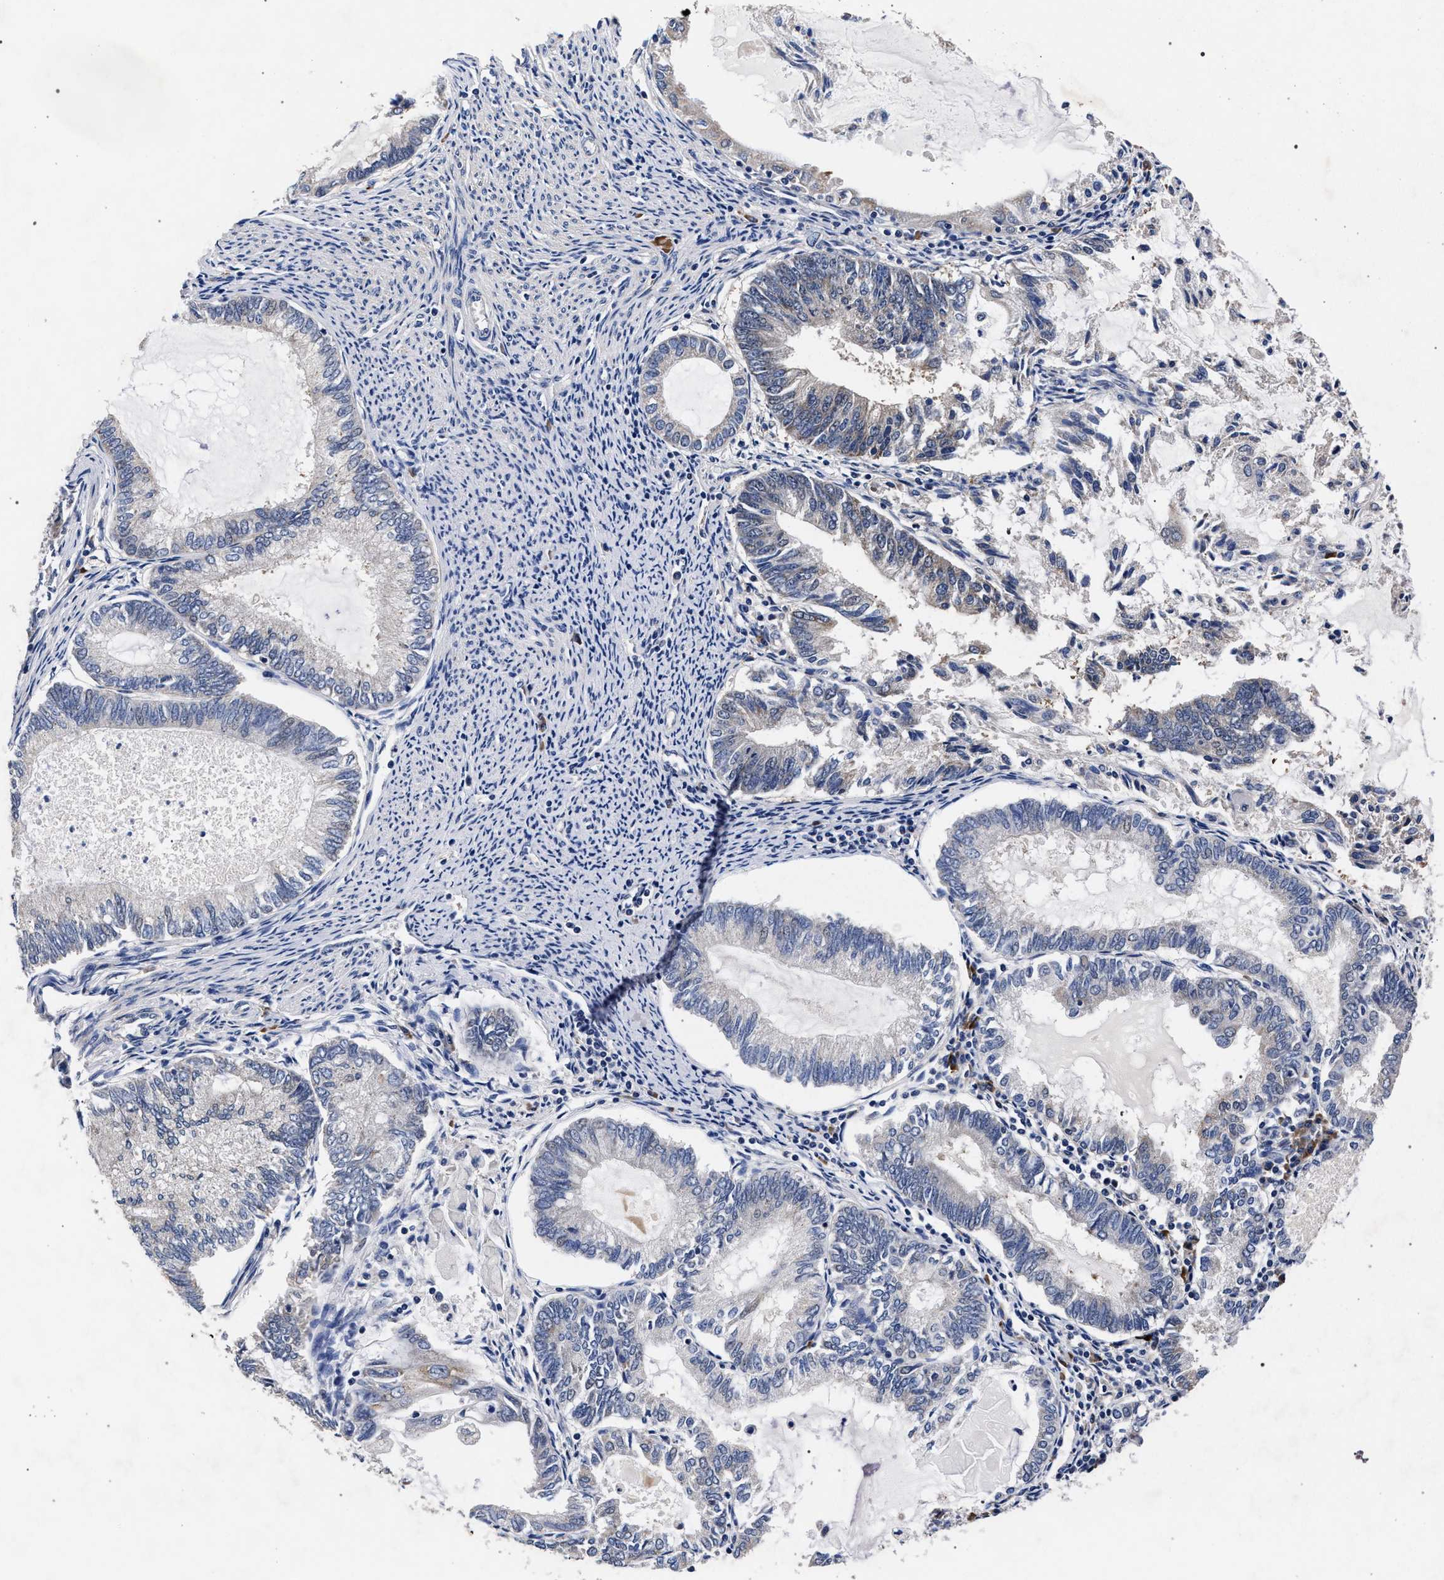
{"staining": {"intensity": "negative", "quantity": "none", "location": "none"}, "tissue": "endometrial cancer", "cell_type": "Tumor cells", "image_type": "cancer", "snomed": [{"axis": "morphology", "description": "Adenocarcinoma, NOS"}, {"axis": "topography", "description": "Endometrium"}], "caption": "Protein analysis of endometrial adenocarcinoma exhibits no significant positivity in tumor cells.", "gene": "CFAP95", "patient": {"sex": "female", "age": 86}}